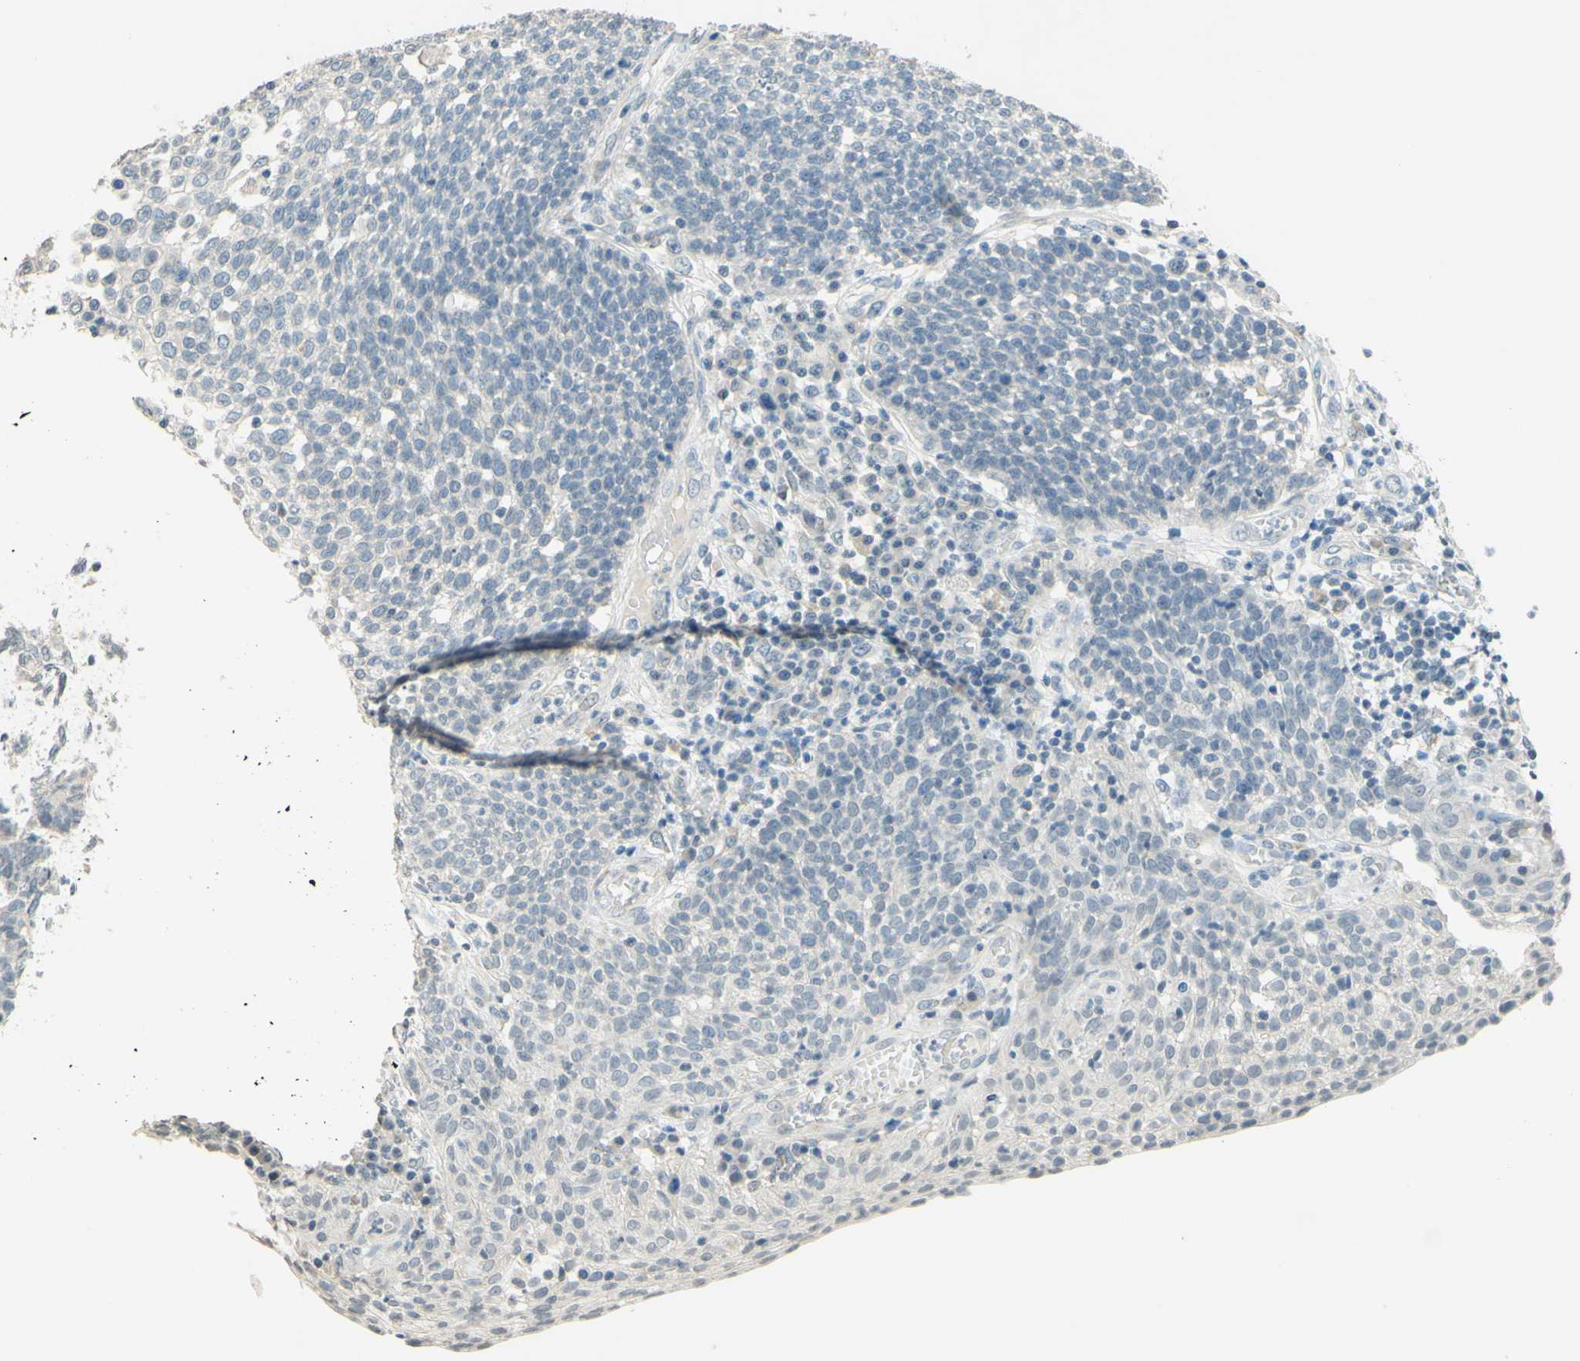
{"staining": {"intensity": "negative", "quantity": "none", "location": "none"}, "tissue": "cervical cancer", "cell_type": "Tumor cells", "image_type": "cancer", "snomed": [{"axis": "morphology", "description": "Squamous cell carcinoma, NOS"}, {"axis": "topography", "description": "Cervix"}], "caption": "Histopathology image shows no significant protein expression in tumor cells of cervical squamous cell carcinoma.", "gene": "MAG", "patient": {"sex": "female", "age": 34}}